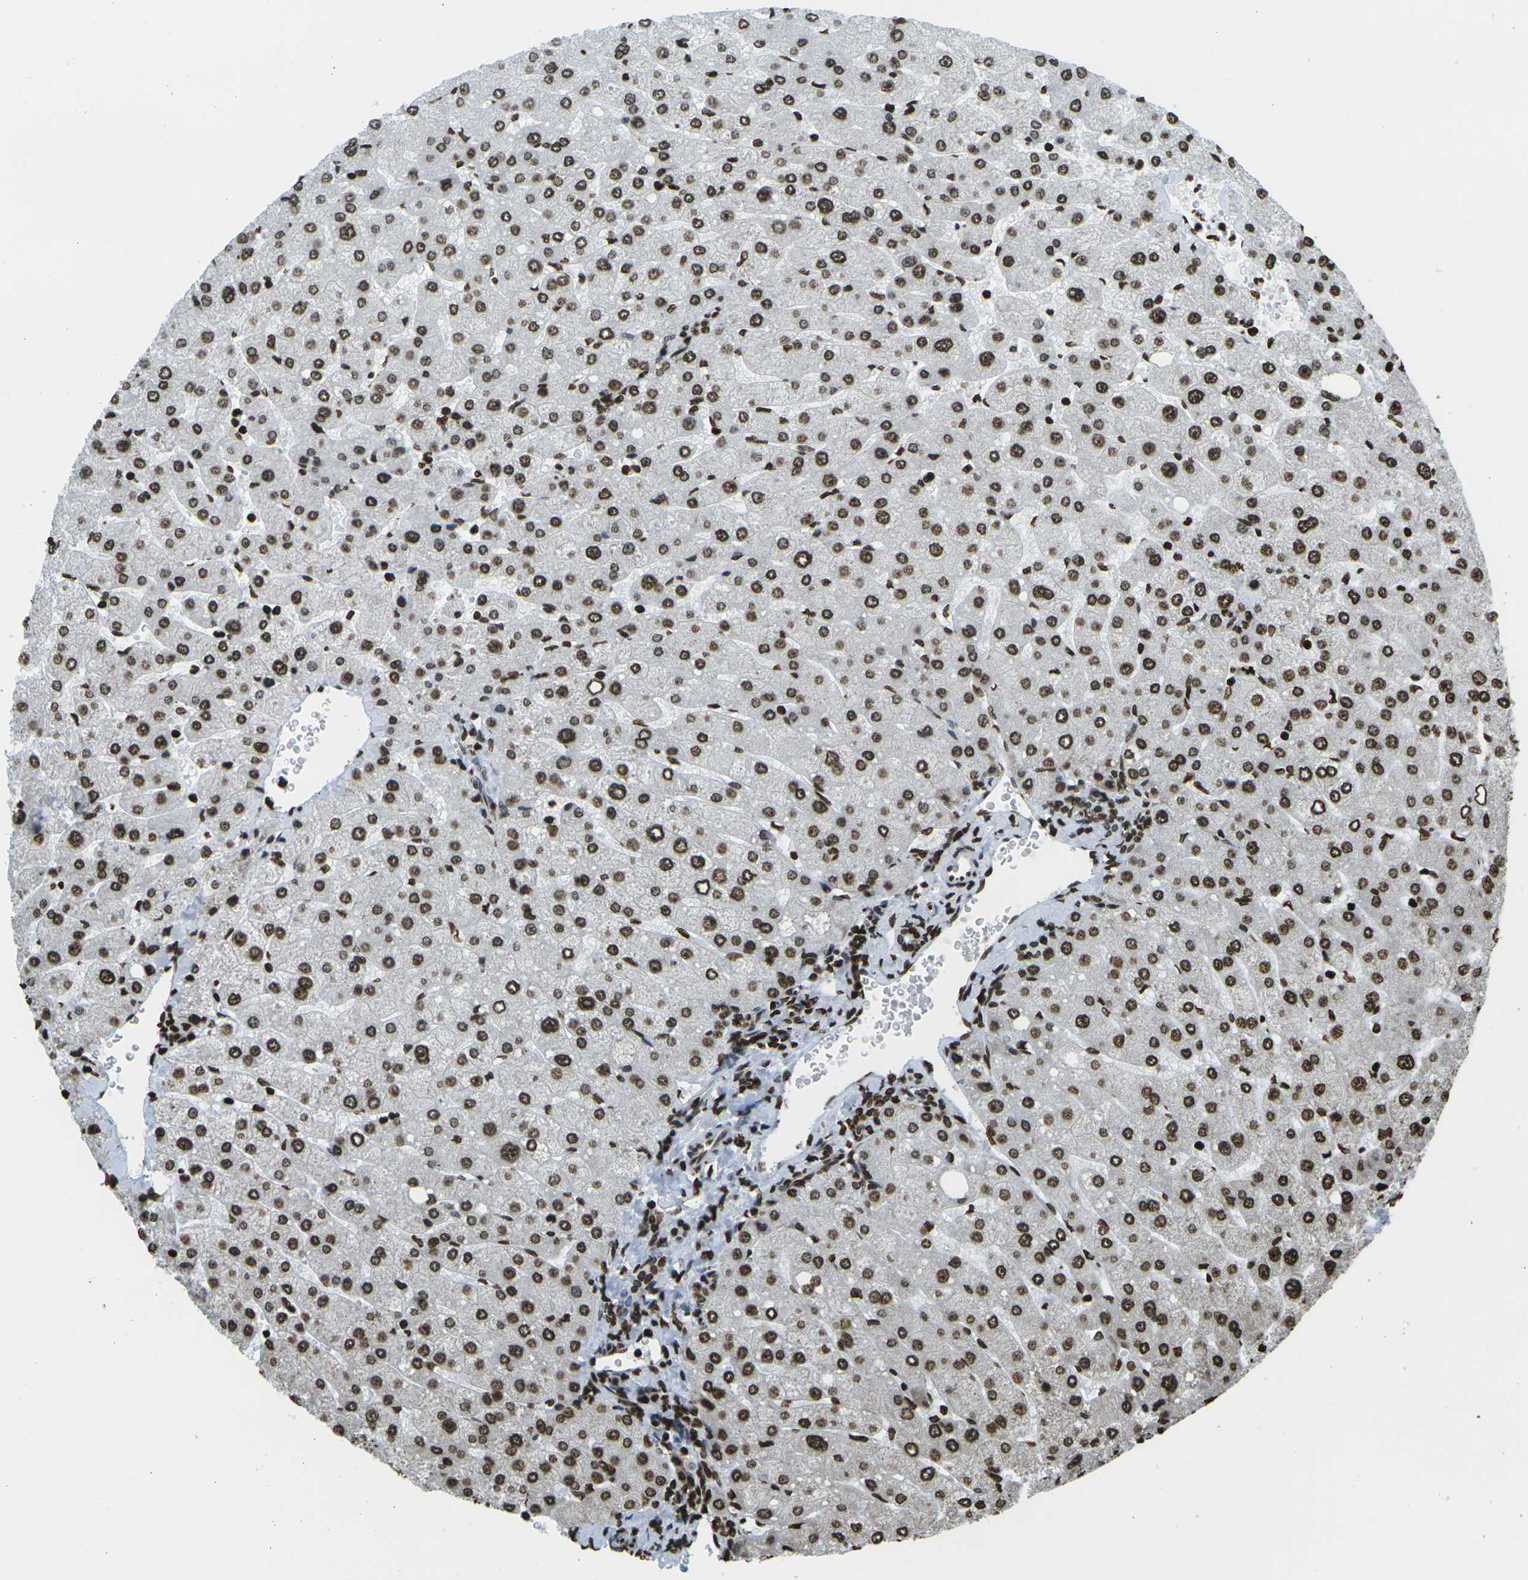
{"staining": {"intensity": "strong", "quantity": ">75%", "location": "nuclear"}, "tissue": "liver", "cell_type": "Cholangiocytes", "image_type": "normal", "snomed": [{"axis": "morphology", "description": "Normal tissue, NOS"}, {"axis": "topography", "description": "Liver"}], "caption": "About >75% of cholangiocytes in normal human liver display strong nuclear protein positivity as visualized by brown immunohistochemical staining.", "gene": "H1", "patient": {"sex": "male", "age": 55}}